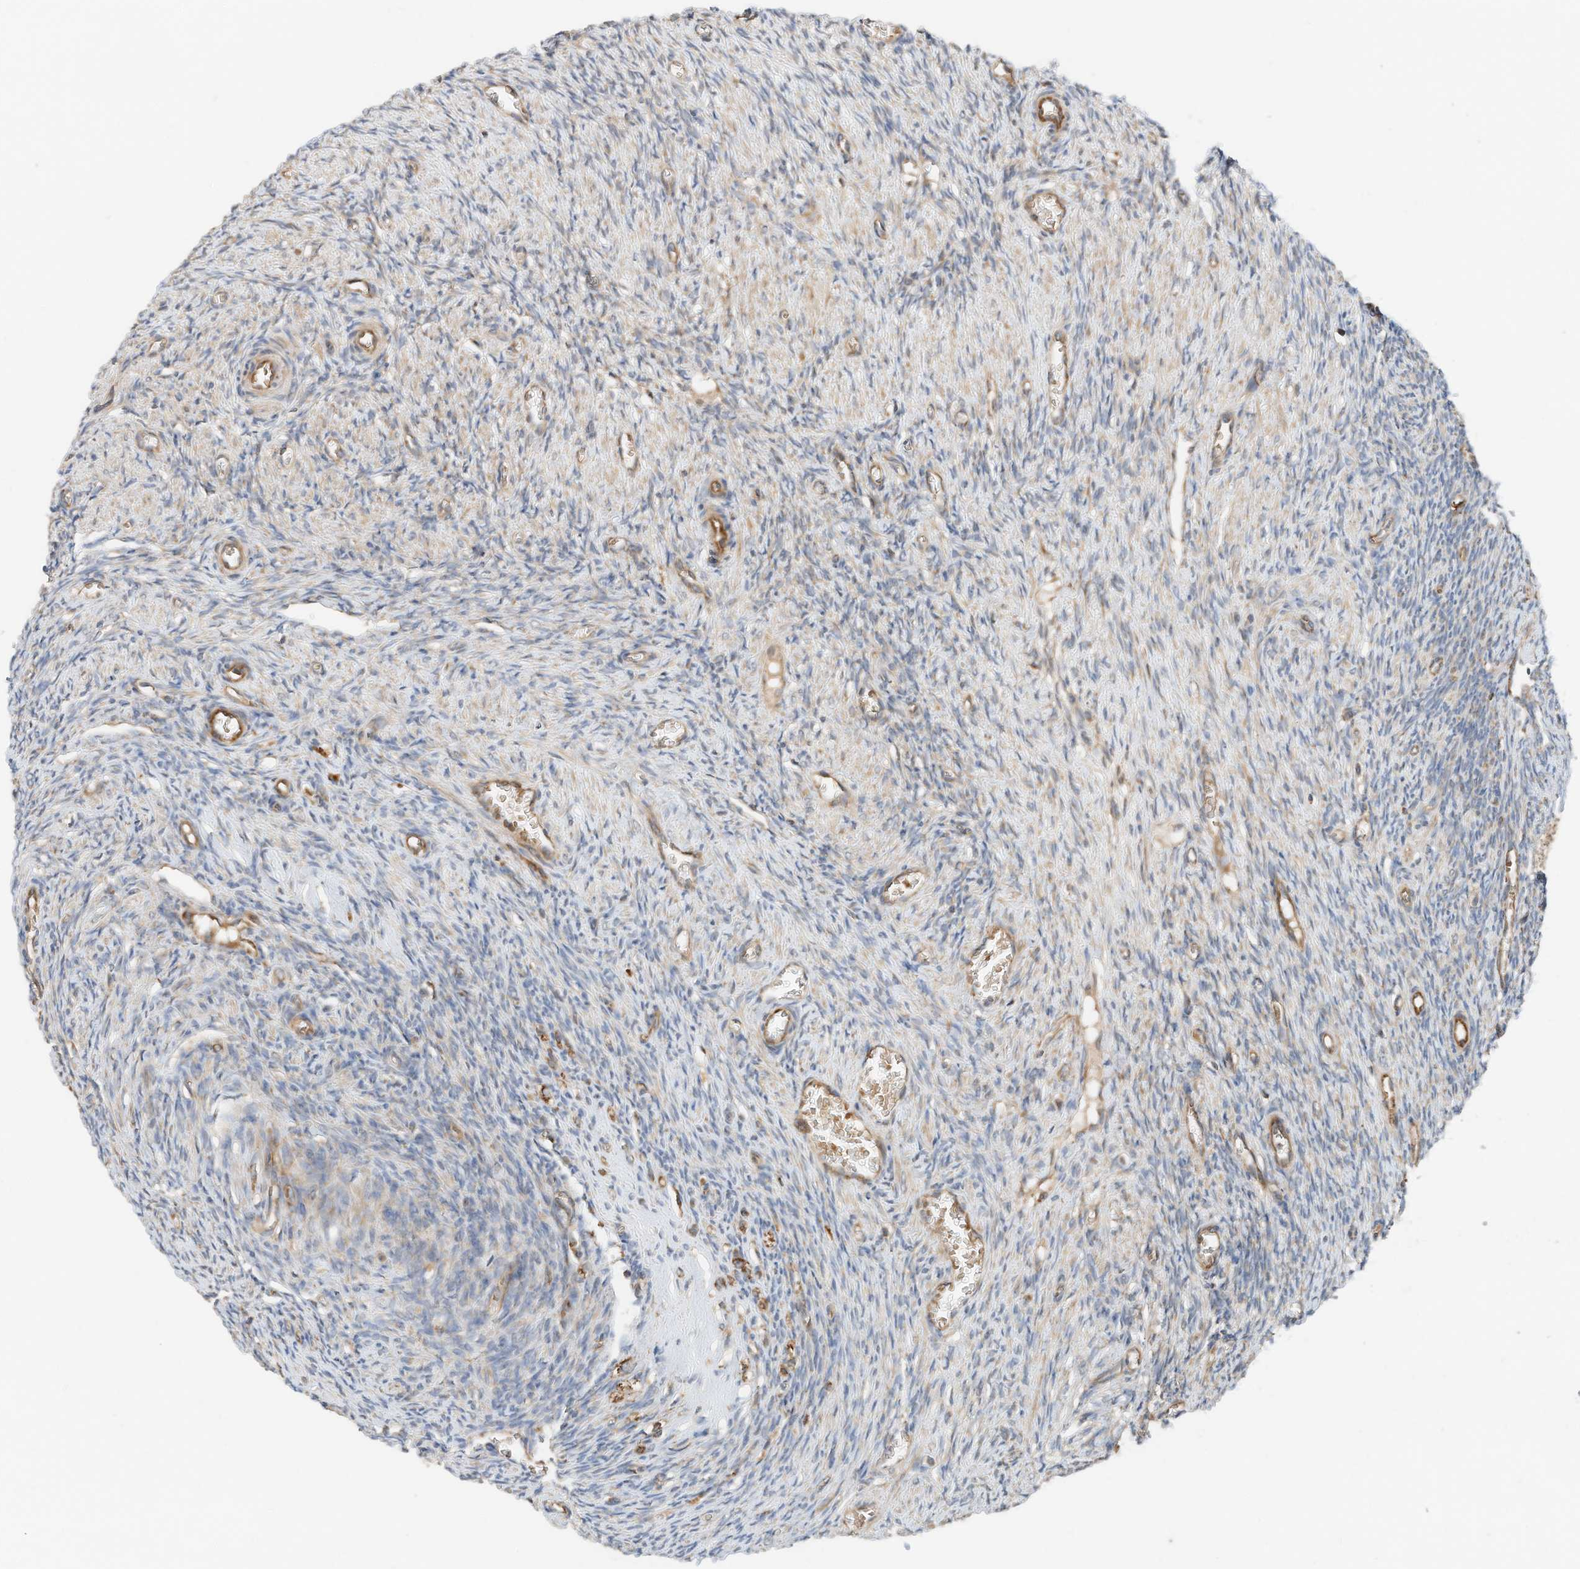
{"staining": {"intensity": "weak", "quantity": "25%-75%", "location": "cytoplasmic/membranous"}, "tissue": "ovary", "cell_type": "Ovarian stroma cells", "image_type": "normal", "snomed": [{"axis": "morphology", "description": "Normal tissue, NOS"}, {"axis": "topography", "description": "Ovary"}], "caption": "Weak cytoplasmic/membranous expression is present in about 25%-75% of ovarian stroma cells in benign ovary.", "gene": "CPAMD8", "patient": {"sex": "female", "age": 27}}